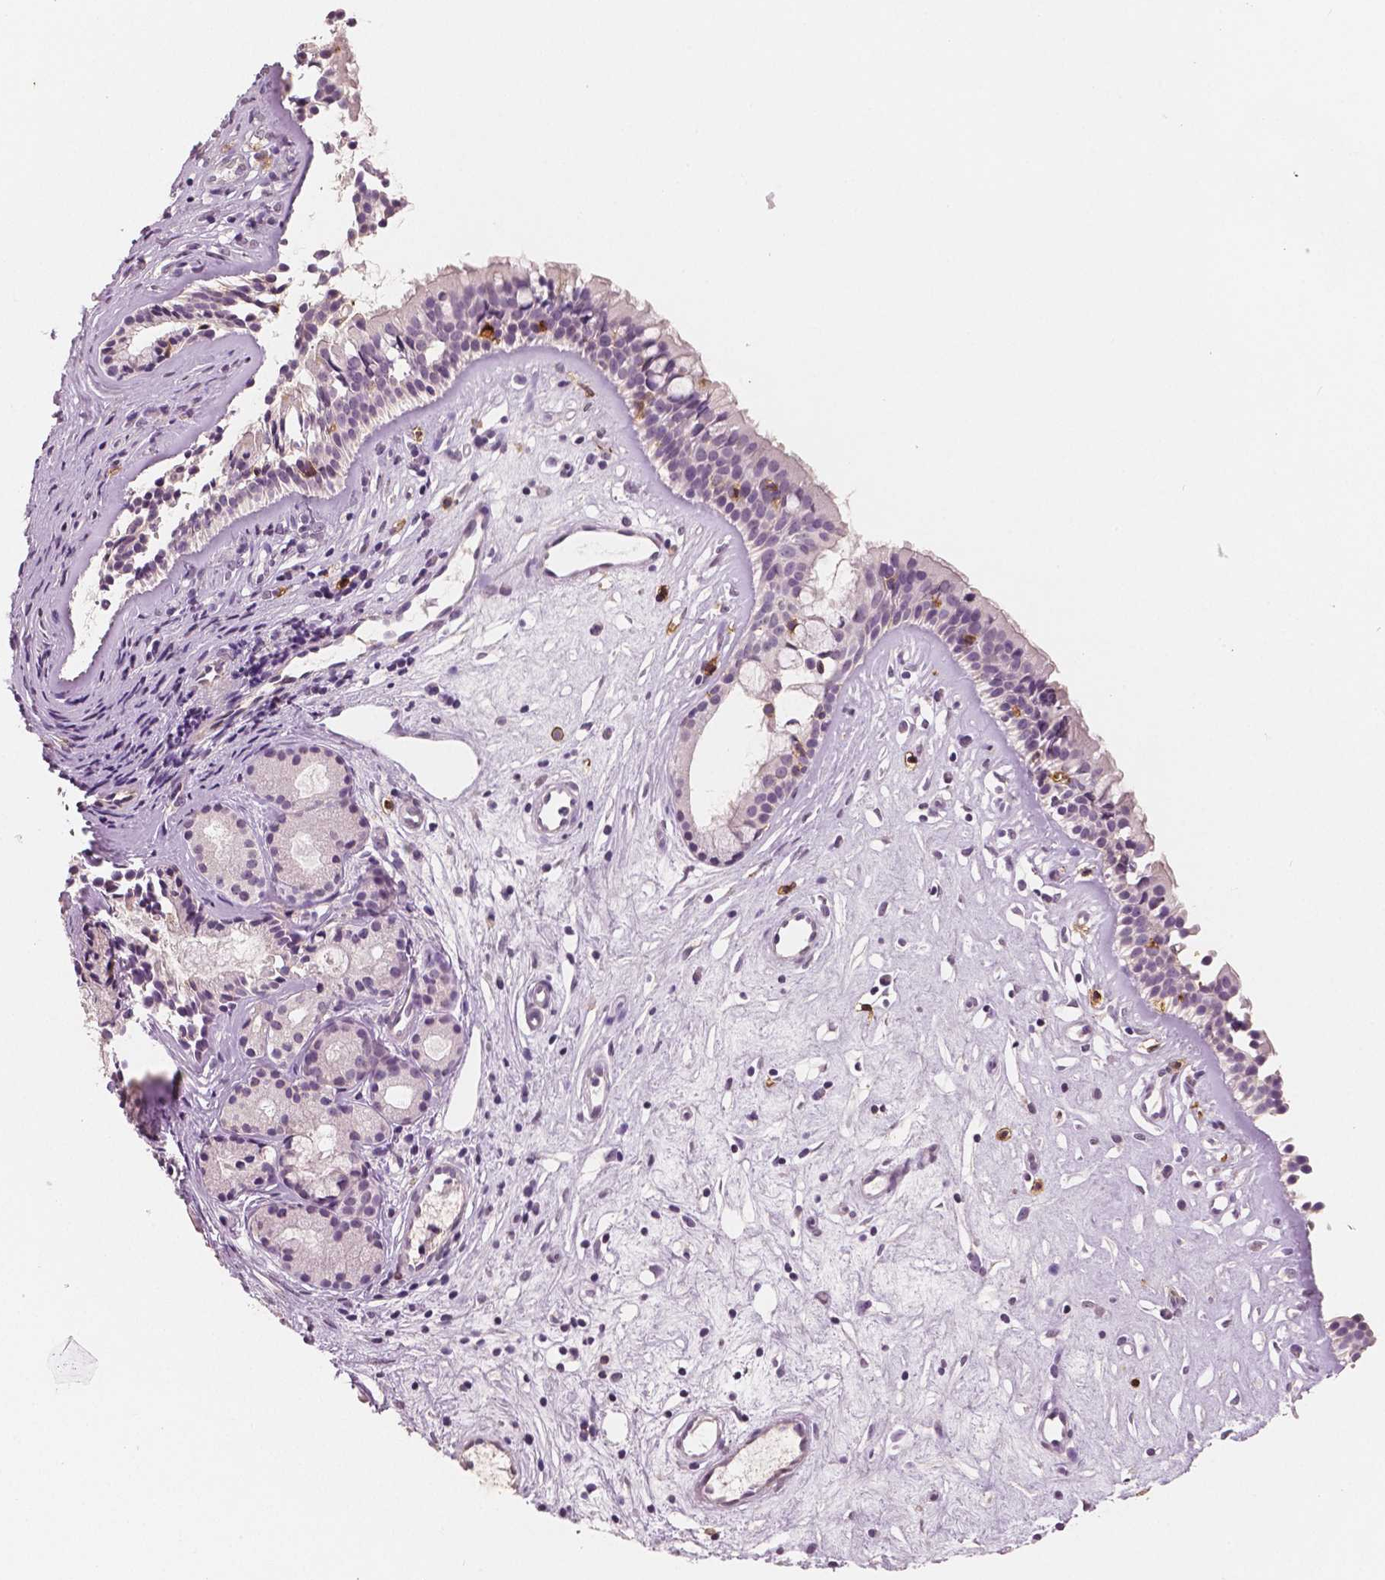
{"staining": {"intensity": "negative", "quantity": "none", "location": "none"}, "tissue": "nasopharynx", "cell_type": "Respiratory epithelial cells", "image_type": "normal", "snomed": [{"axis": "morphology", "description": "Normal tissue, NOS"}, {"axis": "topography", "description": "Nasopharynx"}], "caption": "Human nasopharynx stained for a protein using IHC shows no positivity in respiratory epithelial cells.", "gene": "KIT", "patient": {"sex": "female", "age": 52}}